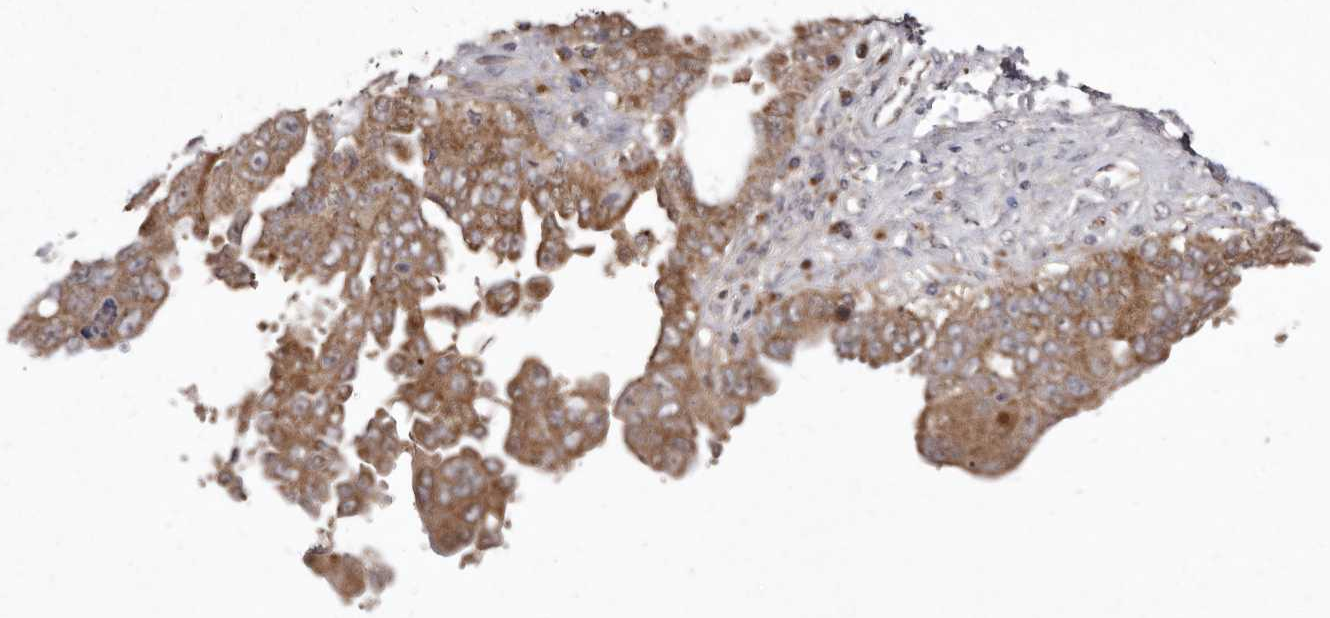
{"staining": {"intensity": "moderate", "quantity": ">75%", "location": "cytoplasmic/membranous"}, "tissue": "ovarian cancer", "cell_type": "Tumor cells", "image_type": "cancer", "snomed": [{"axis": "morphology", "description": "Carcinoma, endometroid"}, {"axis": "topography", "description": "Ovary"}], "caption": "Immunohistochemical staining of ovarian cancer (endometroid carcinoma) demonstrates medium levels of moderate cytoplasmic/membranous protein positivity in about >75% of tumor cells.", "gene": "FLAD1", "patient": {"sex": "female", "age": 62}}